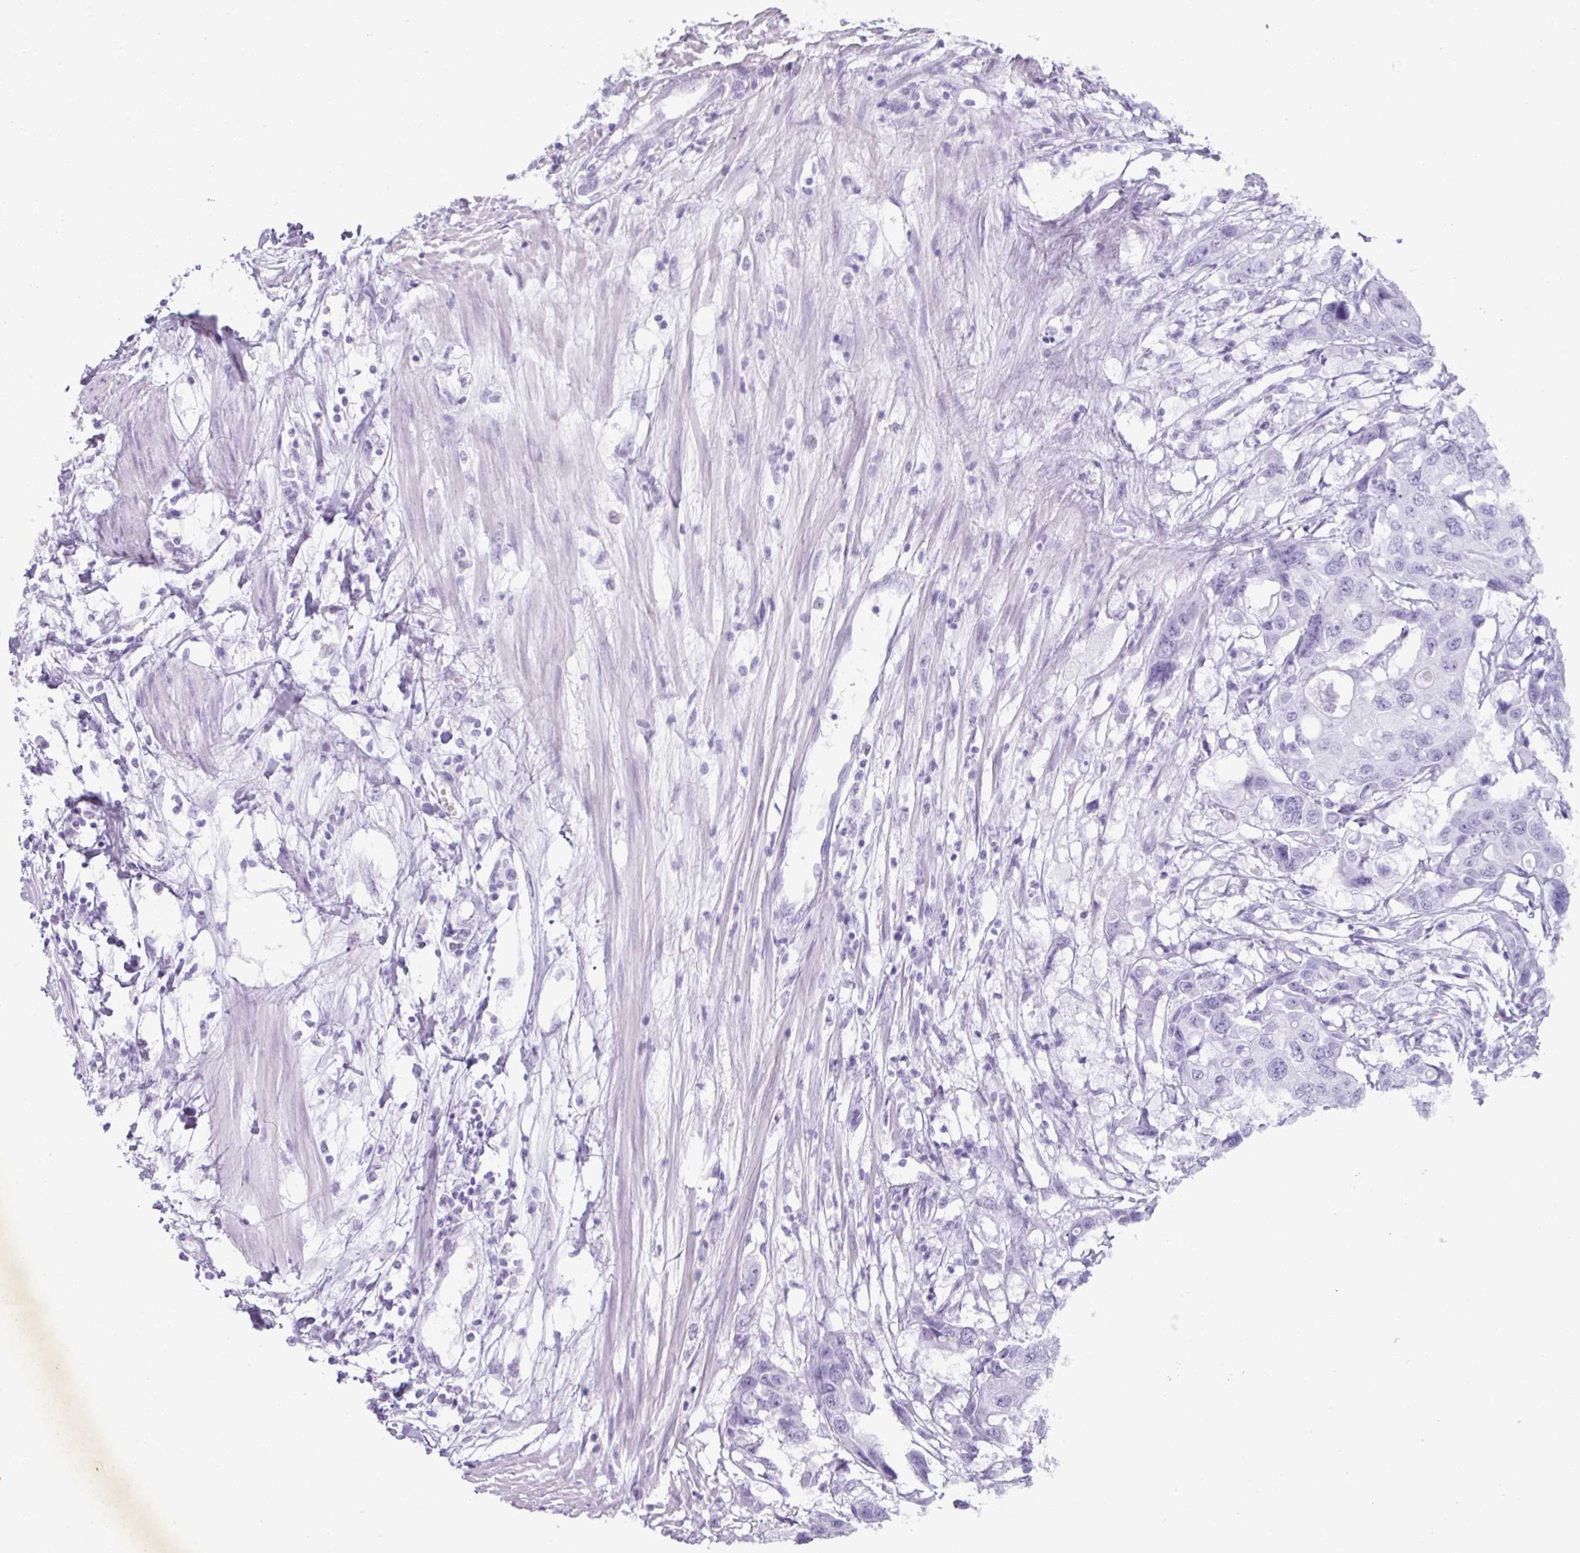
{"staining": {"intensity": "negative", "quantity": "none", "location": "none"}, "tissue": "colorectal cancer", "cell_type": "Tumor cells", "image_type": "cancer", "snomed": [{"axis": "morphology", "description": "Adenocarcinoma, NOS"}, {"axis": "topography", "description": "Colon"}], "caption": "Colorectal cancer was stained to show a protein in brown. There is no significant staining in tumor cells. Brightfield microscopy of immunohistochemistry stained with DAB (3,3'-diaminobenzidine) (brown) and hematoxylin (blue), captured at high magnification.", "gene": "SIK3", "patient": {"sex": "male", "age": 77}}